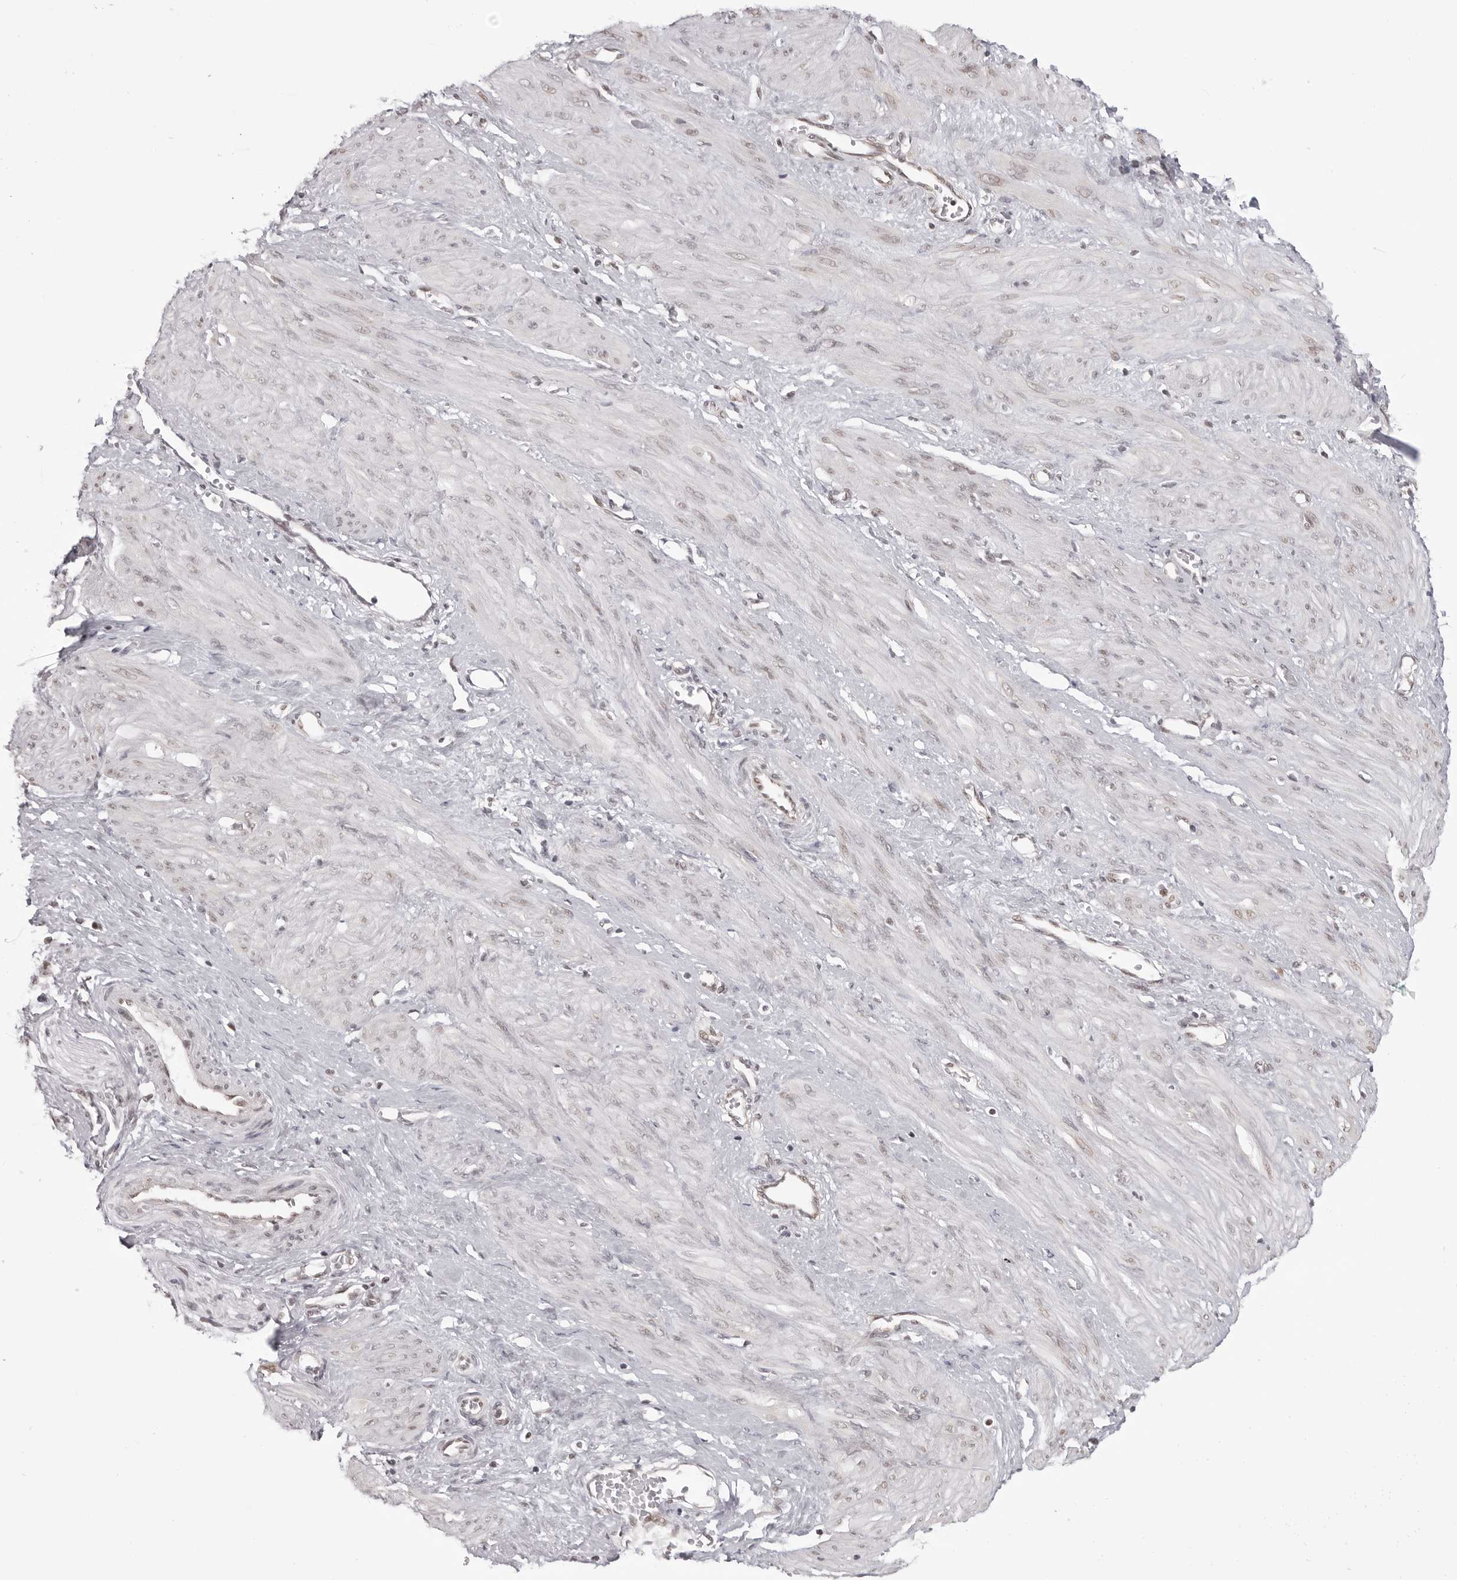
{"staining": {"intensity": "weak", "quantity": "25%-75%", "location": "nuclear"}, "tissue": "smooth muscle", "cell_type": "Smooth muscle cells", "image_type": "normal", "snomed": [{"axis": "morphology", "description": "Normal tissue, NOS"}, {"axis": "topography", "description": "Endometrium"}], "caption": "Weak nuclear expression is identified in approximately 25%-75% of smooth muscle cells in benign smooth muscle. Using DAB (3,3'-diaminobenzidine) (brown) and hematoxylin (blue) stains, captured at high magnification using brightfield microscopy.", "gene": "PHF3", "patient": {"sex": "female", "age": 33}}